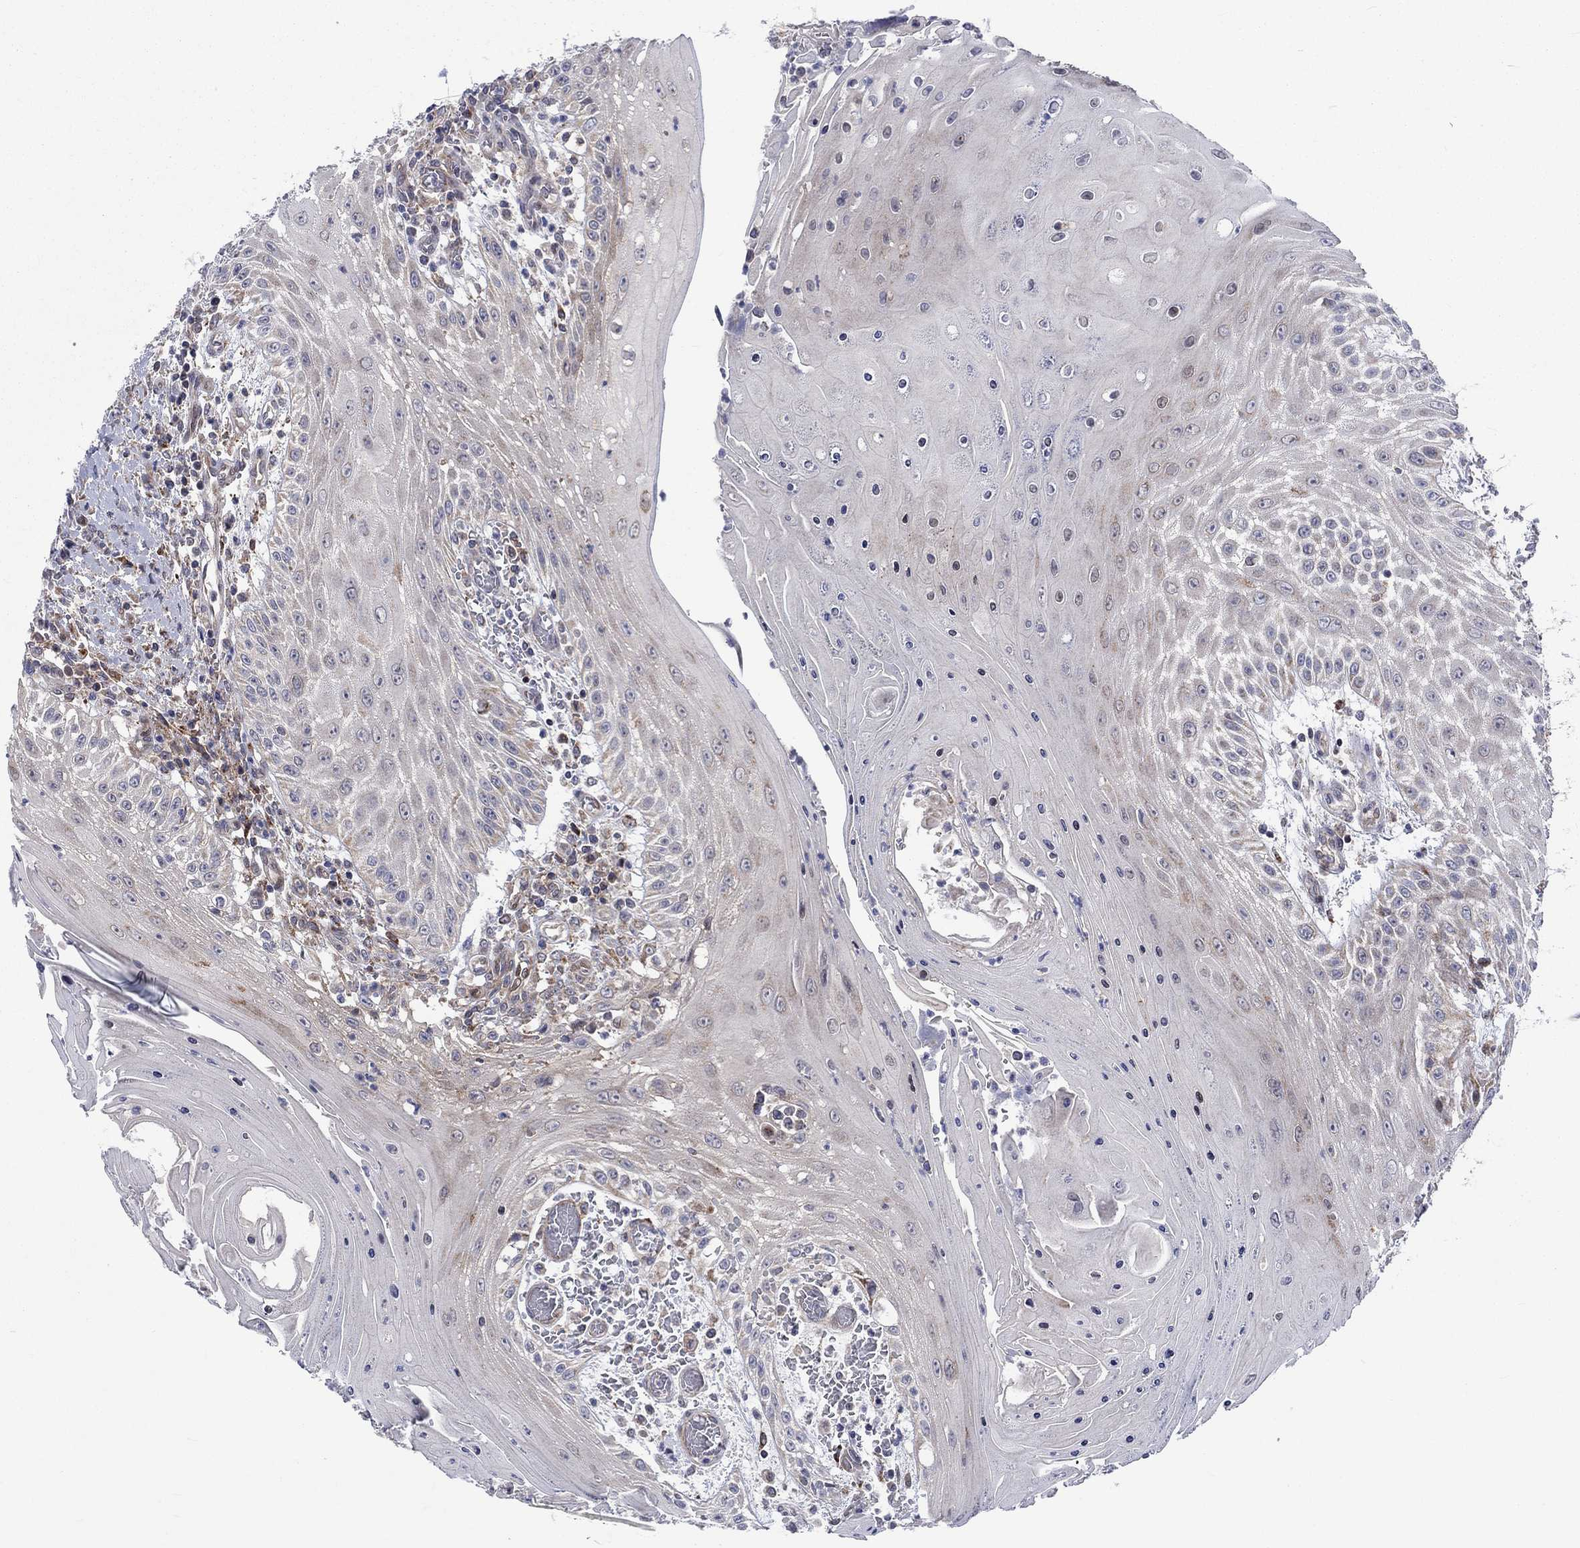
{"staining": {"intensity": "weak", "quantity": "<25%", "location": "cytoplasmic/membranous"}, "tissue": "head and neck cancer", "cell_type": "Tumor cells", "image_type": "cancer", "snomed": [{"axis": "morphology", "description": "Squamous cell carcinoma, NOS"}, {"axis": "topography", "description": "Oral tissue"}, {"axis": "topography", "description": "Head-Neck"}], "caption": "DAB immunohistochemical staining of human head and neck squamous cell carcinoma shows no significant expression in tumor cells. Brightfield microscopy of IHC stained with DAB (3,3'-diaminobenzidine) (brown) and hematoxylin (blue), captured at high magnification.", "gene": "SLC35F2", "patient": {"sex": "male", "age": 58}}